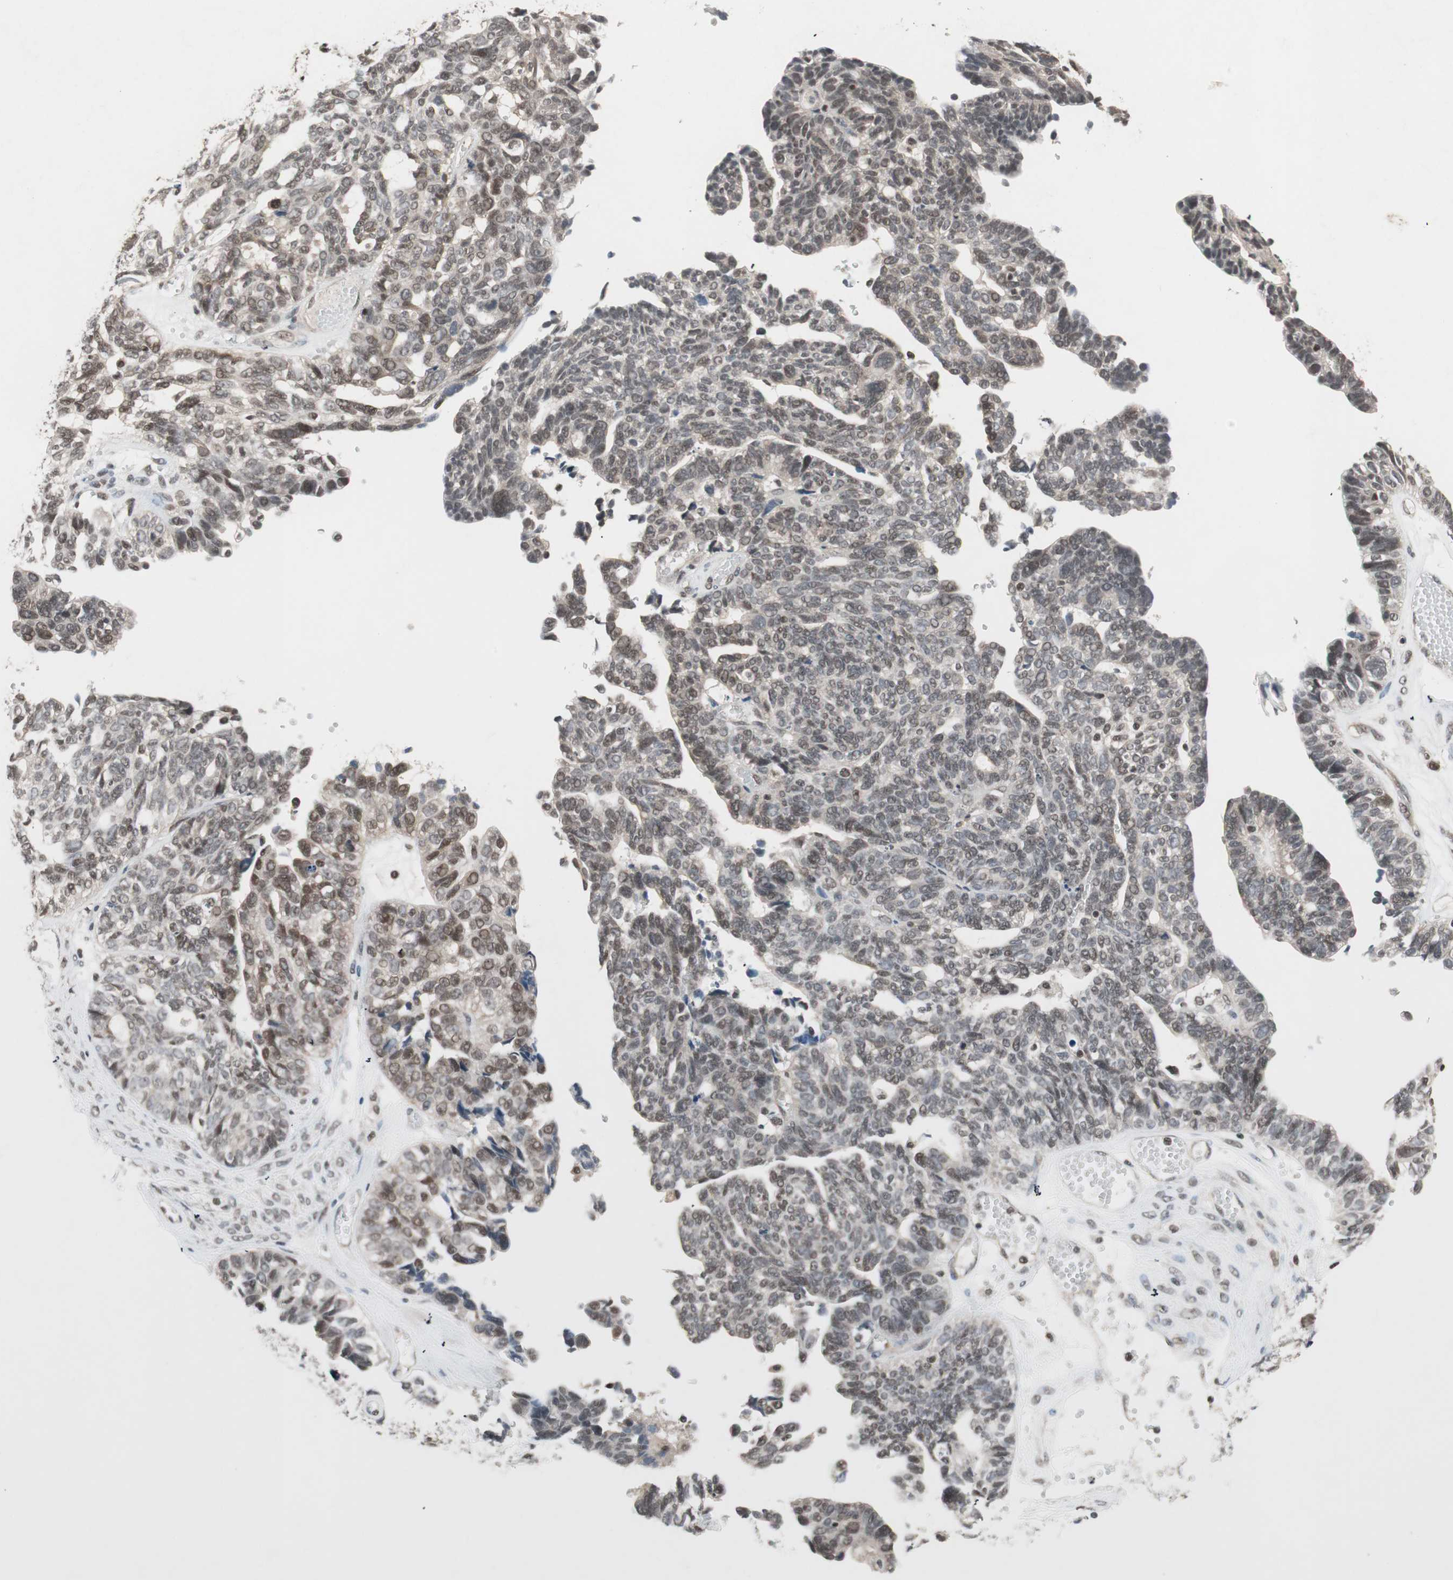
{"staining": {"intensity": "weak", "quantity": "25%-75%", "location": "nuclear"}, "tissue": "ovarian cancer", "cell_type": "Tumor cells", "image_type": "cancer", "snomed": [{"axis": "morphology", "description": "Cystadenocarcinoma, serous, NOS"}, {"axis": "topography", "description": "Ovary"}], "caption": "Ovarian cancer (serous cystadenocarcinoma) was stained to show a protein in brown. There is low levels of weak nuclear staining in about 25%-75% of tumor cells. (Stains: DAB in brown, nuclei in blue, Microscopy: brightfield microscopy at high magnification).", "gene": "DRAP1", "patient": {"sex": "female", "age": 79}}